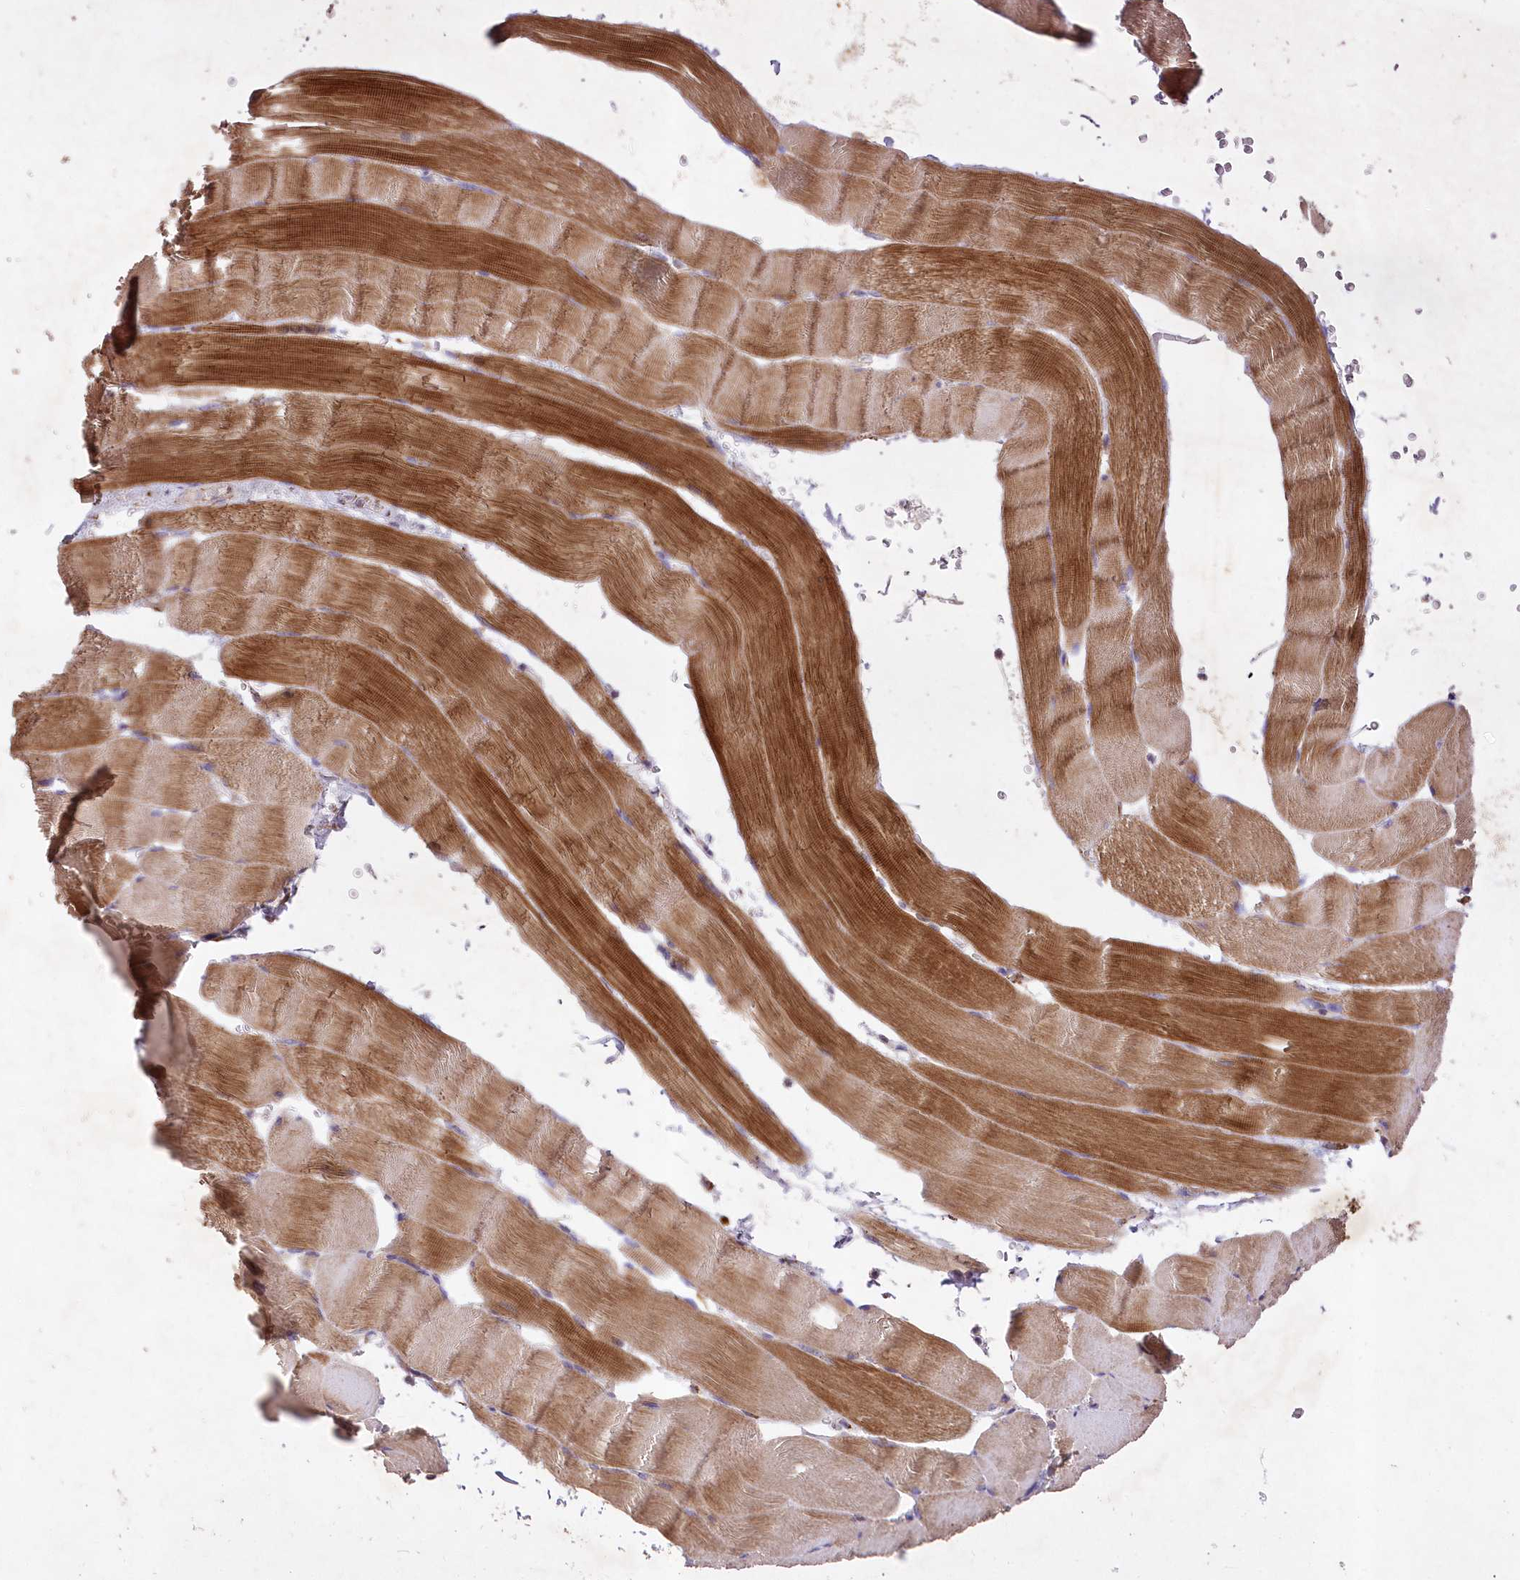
{"staining": {"intensity": "strong", "quantity": "25%-75%", "location": "cytoplasmic/membranous"}, "tissue": "skeletal muscle", "cell_type": "Myocytes", "image_type": "normal", "snomed": [{"axis": "morphology", "description": "Normal tissue, NOS"}, {"axis": "topography", "description": "Skeletal muscle"}], "caption": "Myocytes display high levels of strong cytoplasmic/membranous positivity in approximately 25%-75% of cells in unremarkable human skeletal muscle.", "gene": "ASNSD1", "patient": {"sex": "male", "age": 62}}